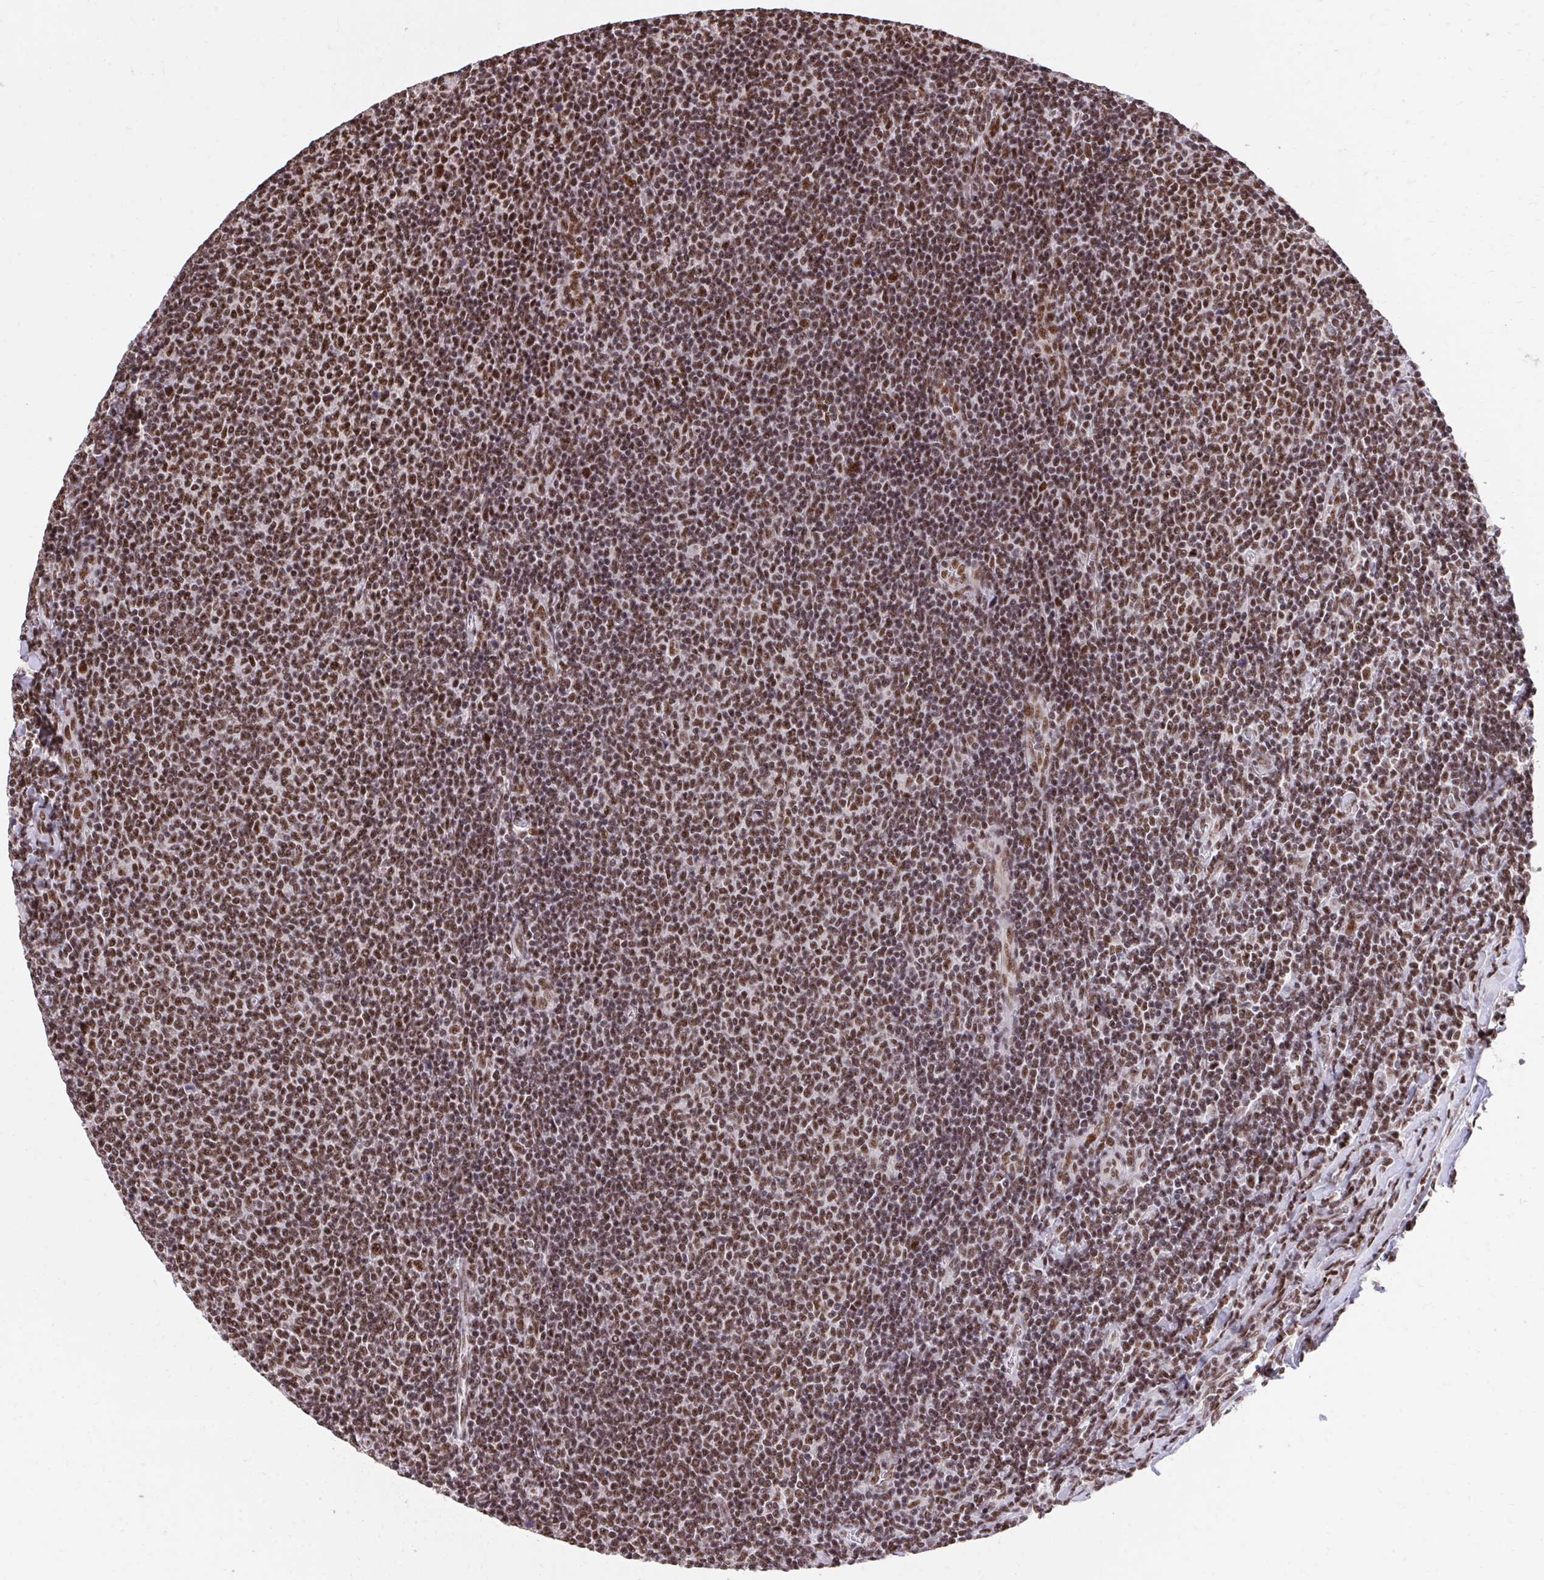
{"staining": {"intensity": "strong", "quantity": ">75%", "location": "nuclear"}, "tissue": "lymphoma", "cell_type": "Tumor cells", "image_type": "cancer", "snomed": [{"axis": "morphology", "description": "Malignant lymphoma, non-Hodgkin's type, Low grade"}, {"axis": "topography", "description": "Lymph node"}], "caption": "Protein staining exhibits strong nuclear expression in approximately >75% of tumor cells in lymphoma.", "gene": "SYNE4", "patient": {"sex": "male", "age": 52}}